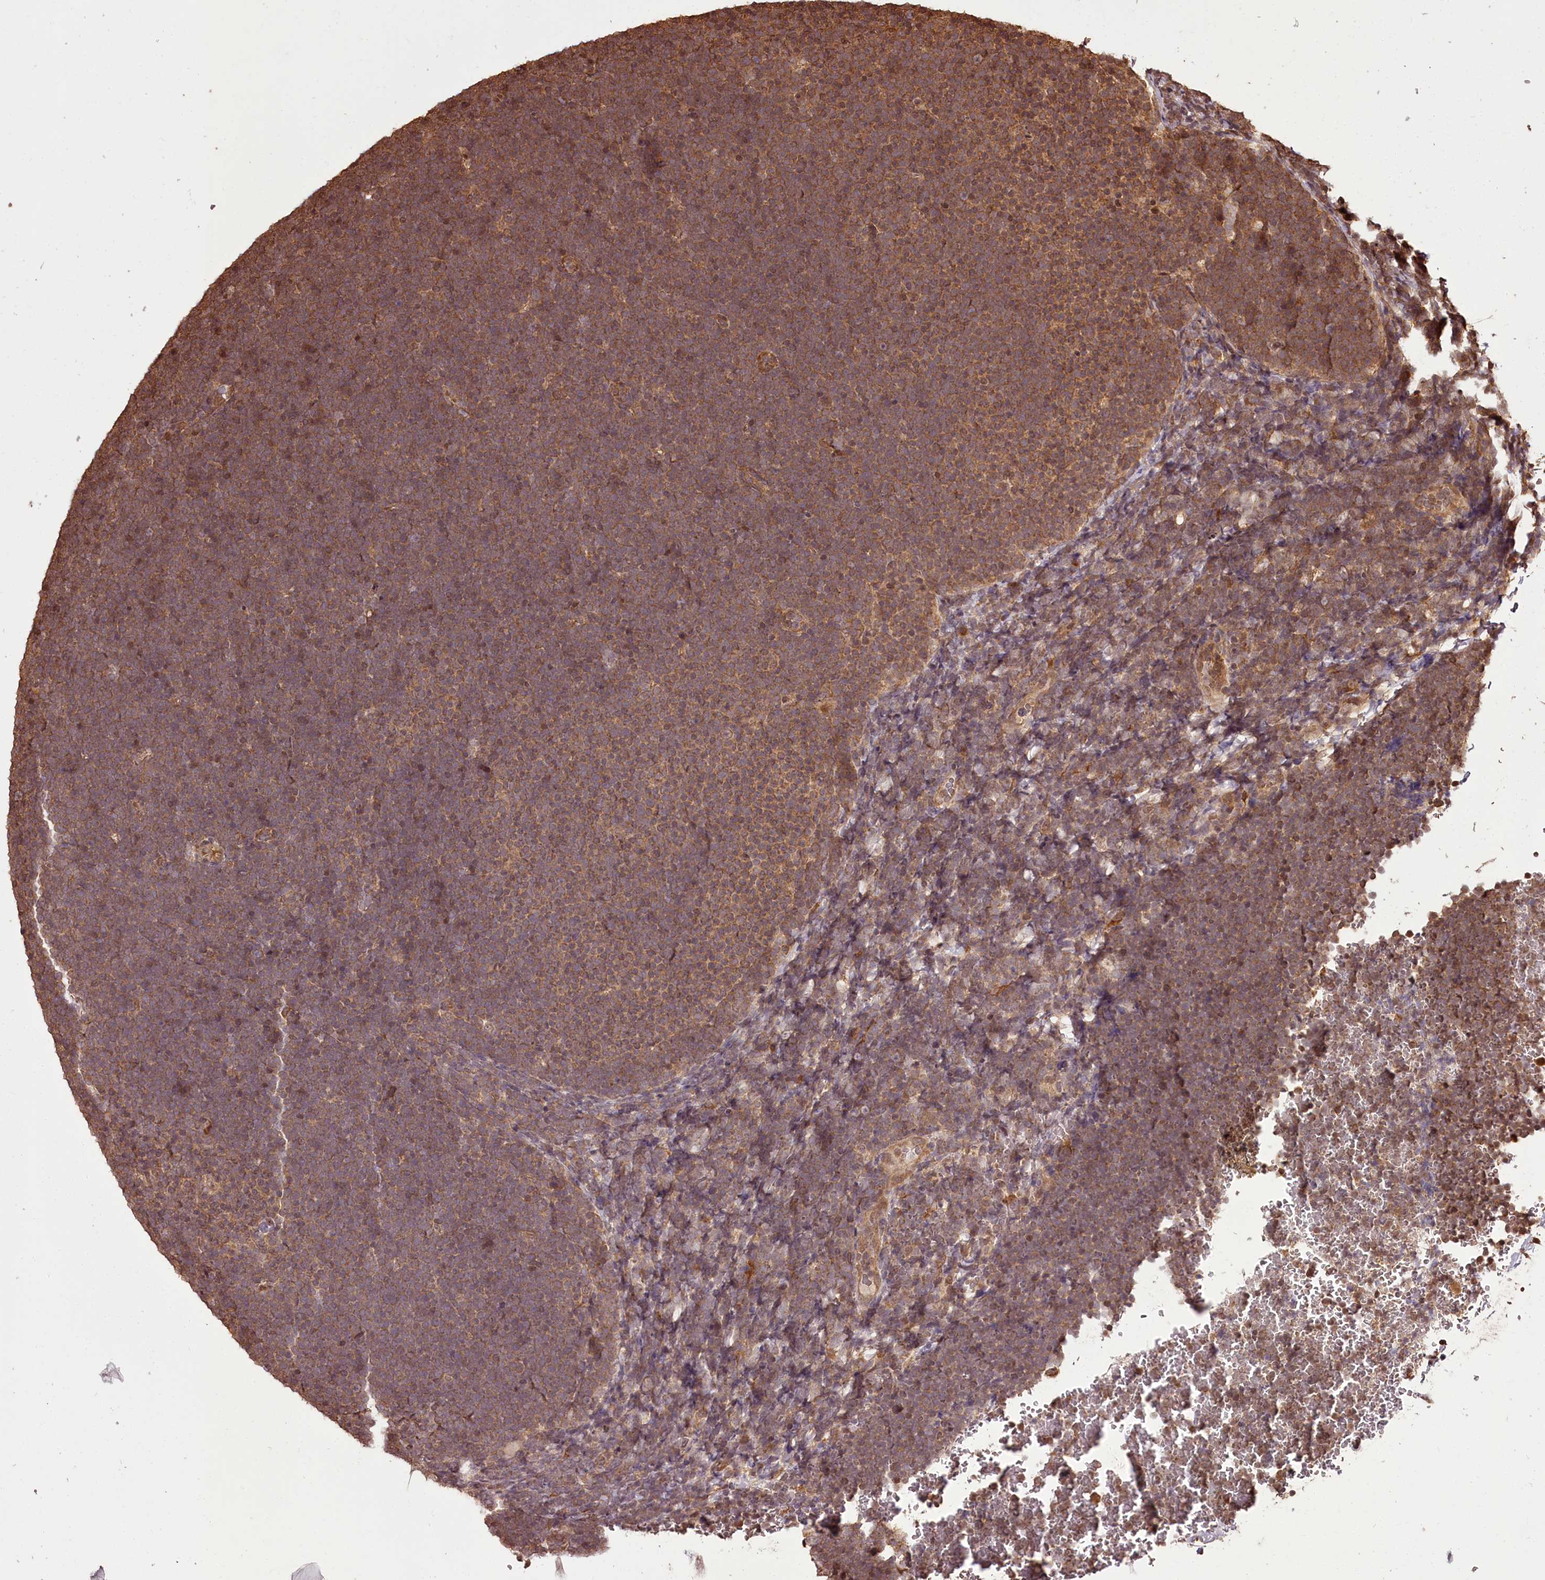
{"staining": {"intensity": "moderate", "quantity": ">75%", "location": "cytoplasmic/membranous"}, "tissue": "lymphoma", "cell_type": "Tumor cells", "image_type": "cancer", "snomed": [{"axis": "morphology", "description": "Malignant lymphoma, non-Hodgkin's type, High grade"}, {"axis": "topography", "description": "Lymph node"}], "caption": "Immunohistochemistry of human lymphoma exhibits medium levels of moderate cytoplasmic/membranous expression in approximately >75% of tumor cells.", "gene": "NPRL2", "patient": {"sex": "male", "age": 13}}